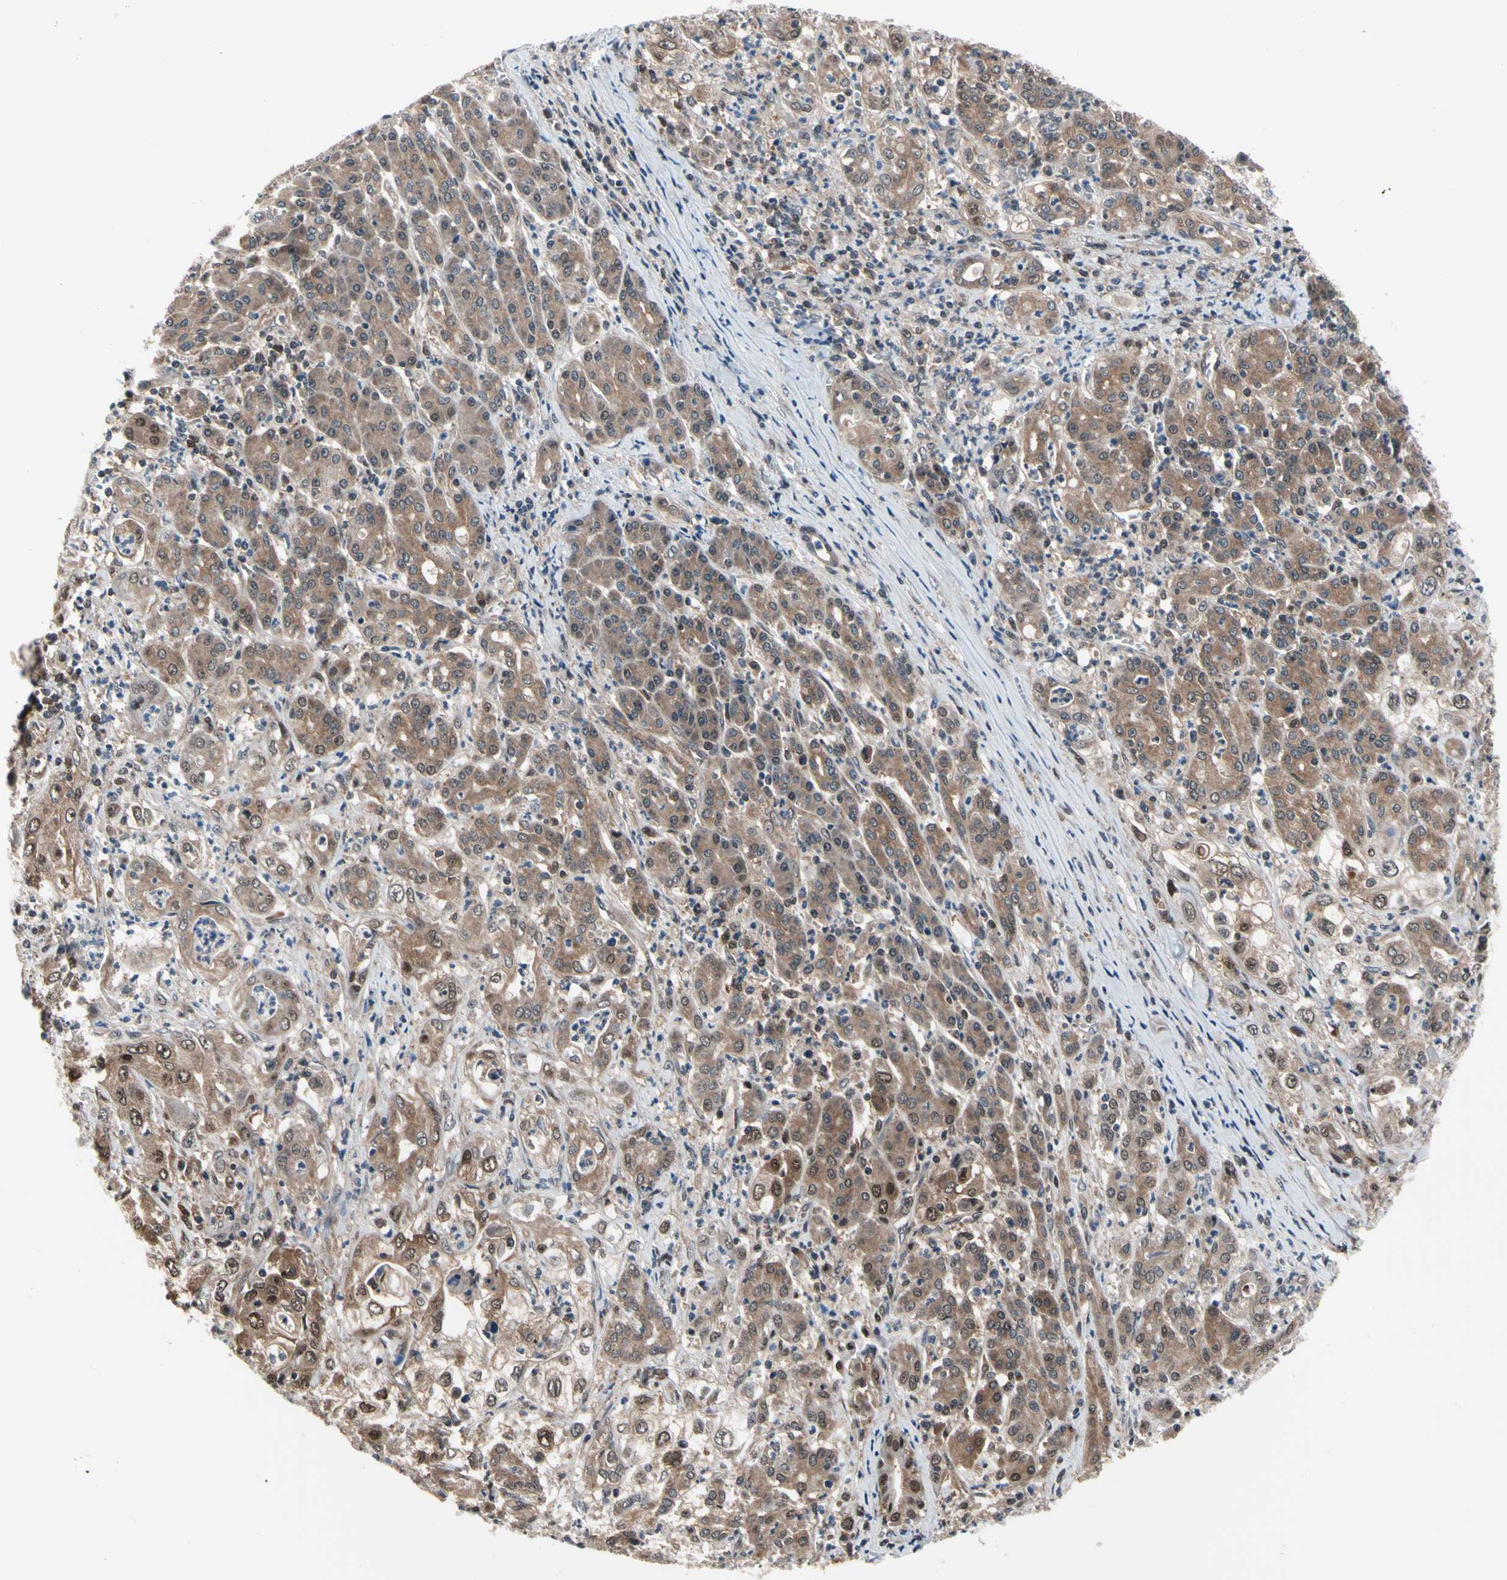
{"staining": {"intensity": "moderate", "quantity": ">75%", "location": "cytoplasmic/membranous,nuclear"}, "tissue": "pancreatic cancer", "cell_type": "Tumor cells", "image_type": "cancer", "snomed": [{"axis": "morphology", "description": "Adenocarcinoma, NOS"}, {"axis": "topography", "description": "Pancreas"}], "caption": "This image demonstrates immunohistochemistry (IHC) staining of pancreatic adenocarcinoma, with medium moderate cytoplasmic/membranous and nuclear expression in about >75% of tumor cells.", "gene": "PSMA2", "patient": {"sex": "male", "age": 70}}